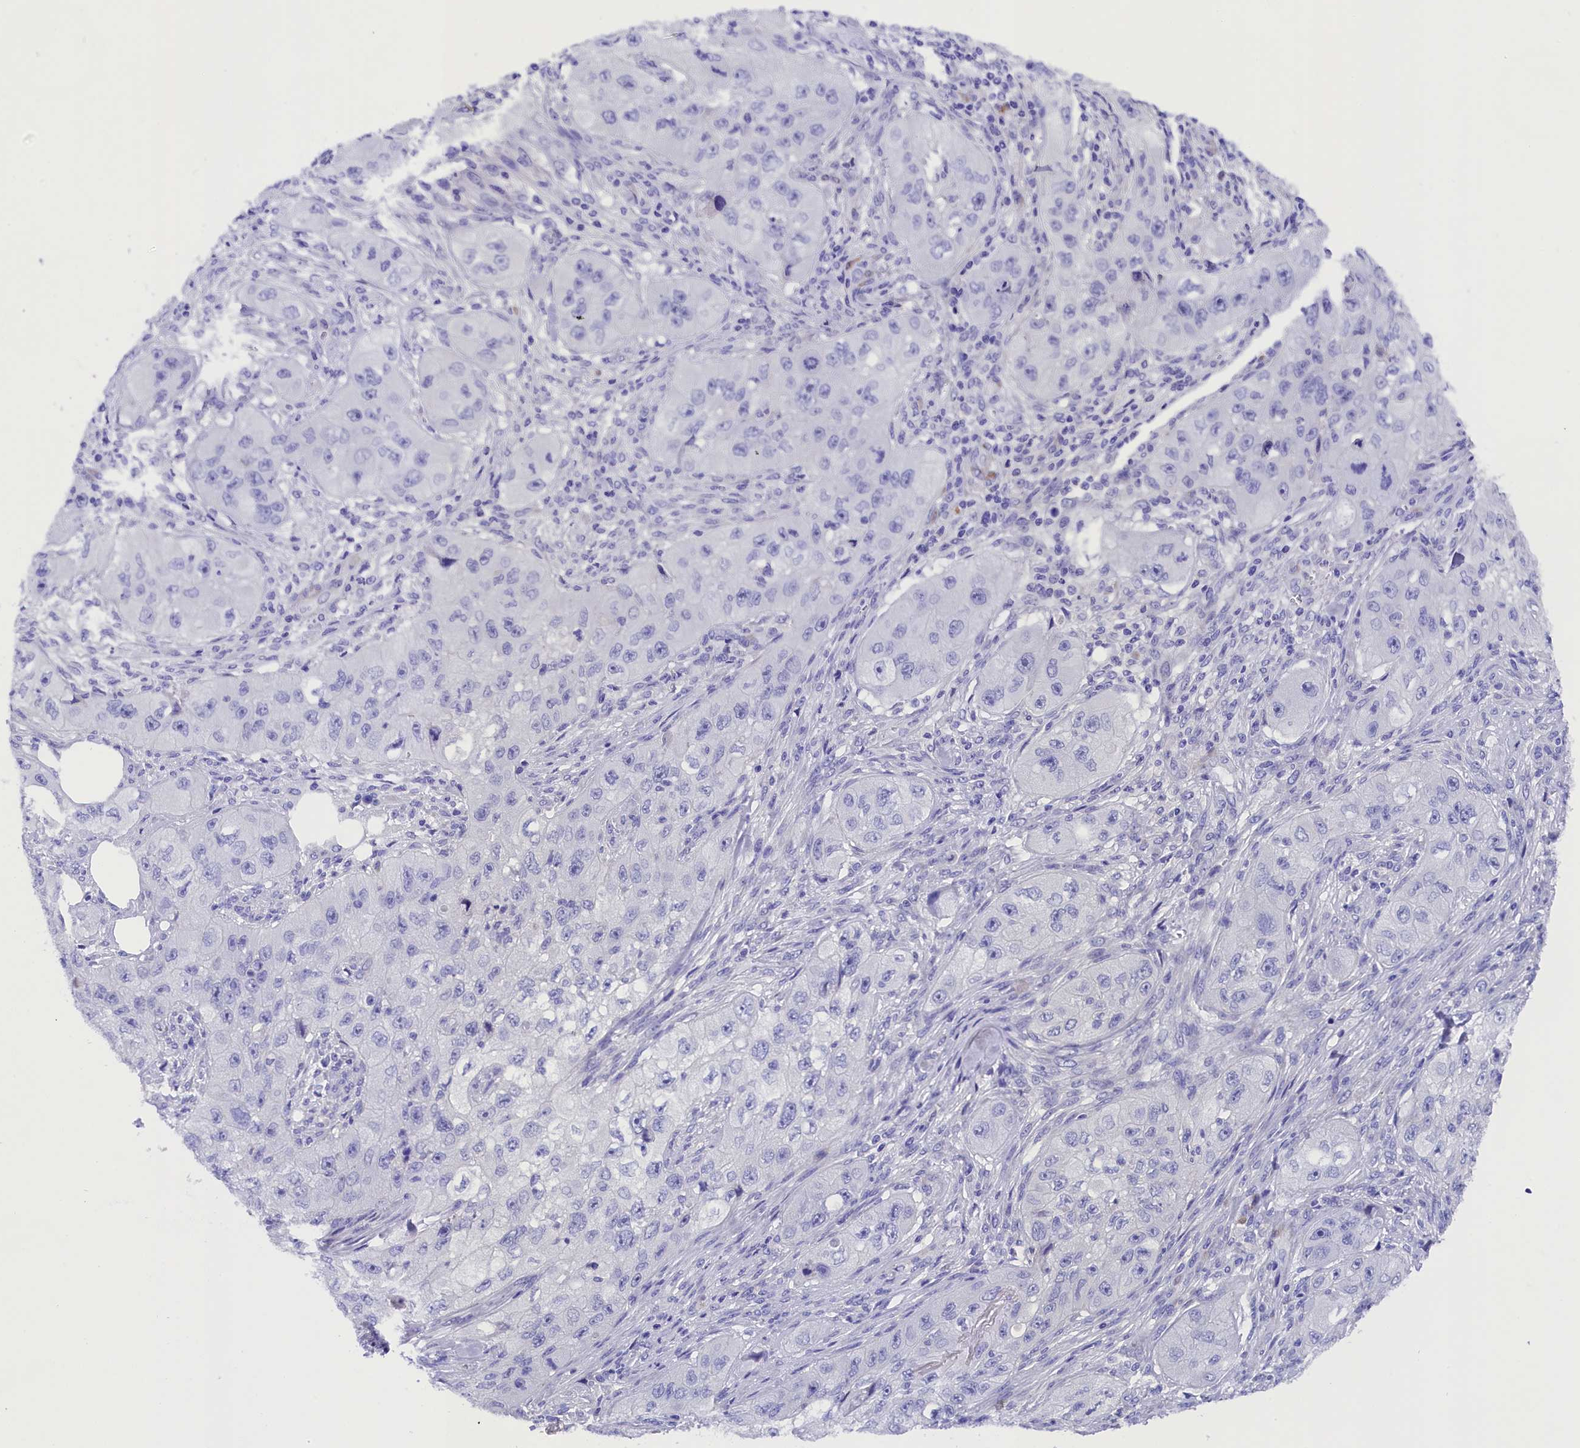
{"staining": {"intensity": "negative", "quantity": "none", "location": "none"}, "tissue": "skin cancer", "cell_type": "Tumor cells", "image_type": "cancer", "snomed": [{"axis": "morphology", "description": "Squamous cell carcinoma, NOS"}, {"axis": "topography", "description": "Skin"}, {"axis": "topography", "description": "Subcutis"}], "caption": "Skin squamous cell carcinoma was stained to show a protein in brown. There is no significant positivity in tumor cells.", "gene": "SOD3", "patient": {"sex": "male", "age": 73}}